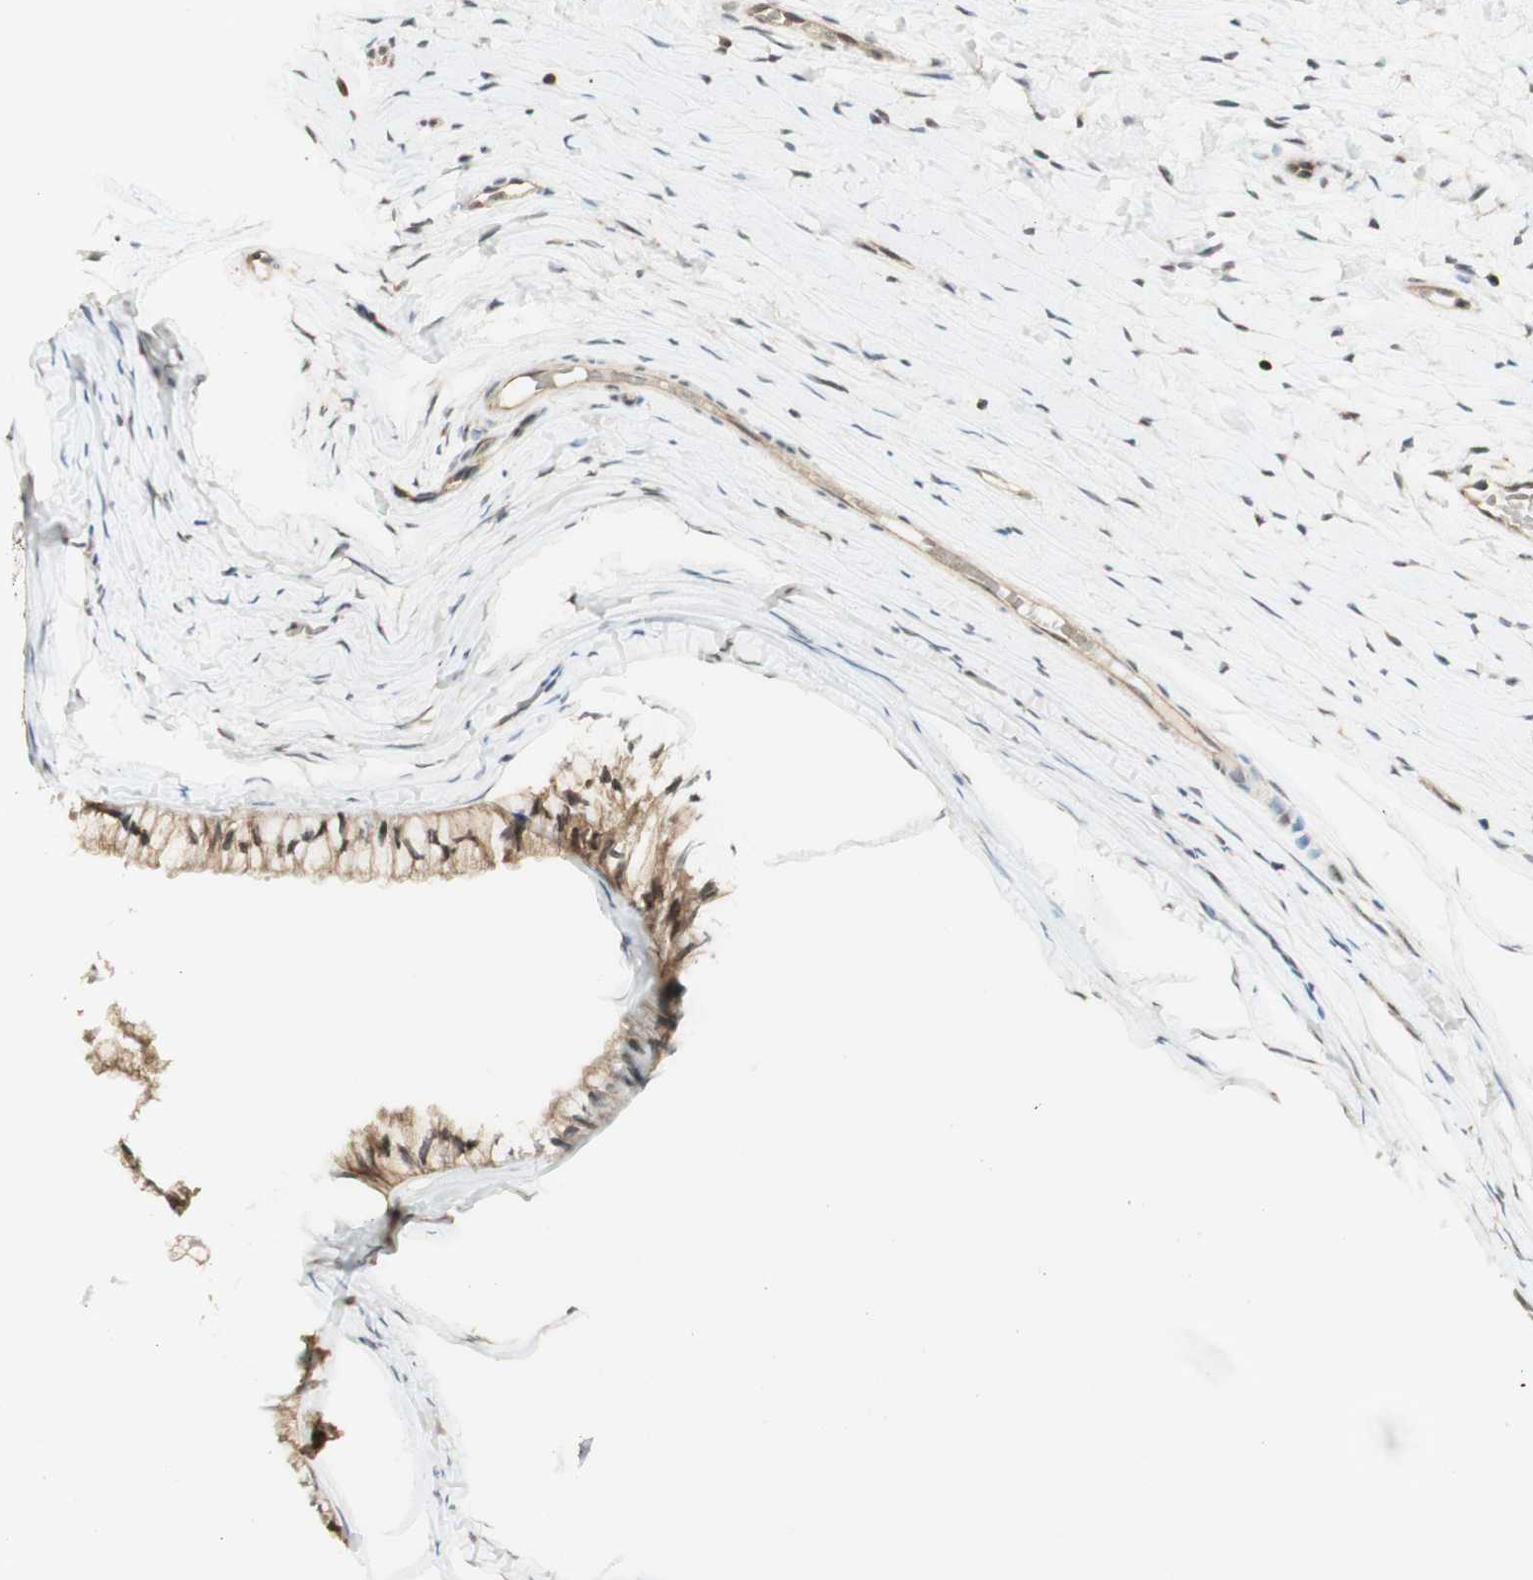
{"staining": {"intensity": "moderate", "quantity": ">75%", "location": "cytoplasmic/membranous"}, "tissue": "cervix", "cell_type": "Glandular cells", "image_type": "normal", "snomed": [{"axis": "morphology", "description": "Normal tissue, NOS"}, {"axis": "topography", "description": "Cervix"}], "caption": "This is an image of immunohistochemistry (IHC) staining of benign cervix, which shows moderate expression in the cytoplasmic/membranous of glandular cells.", "gene": "SPINT2", "patient": {"sex": "female", "age": 39}}